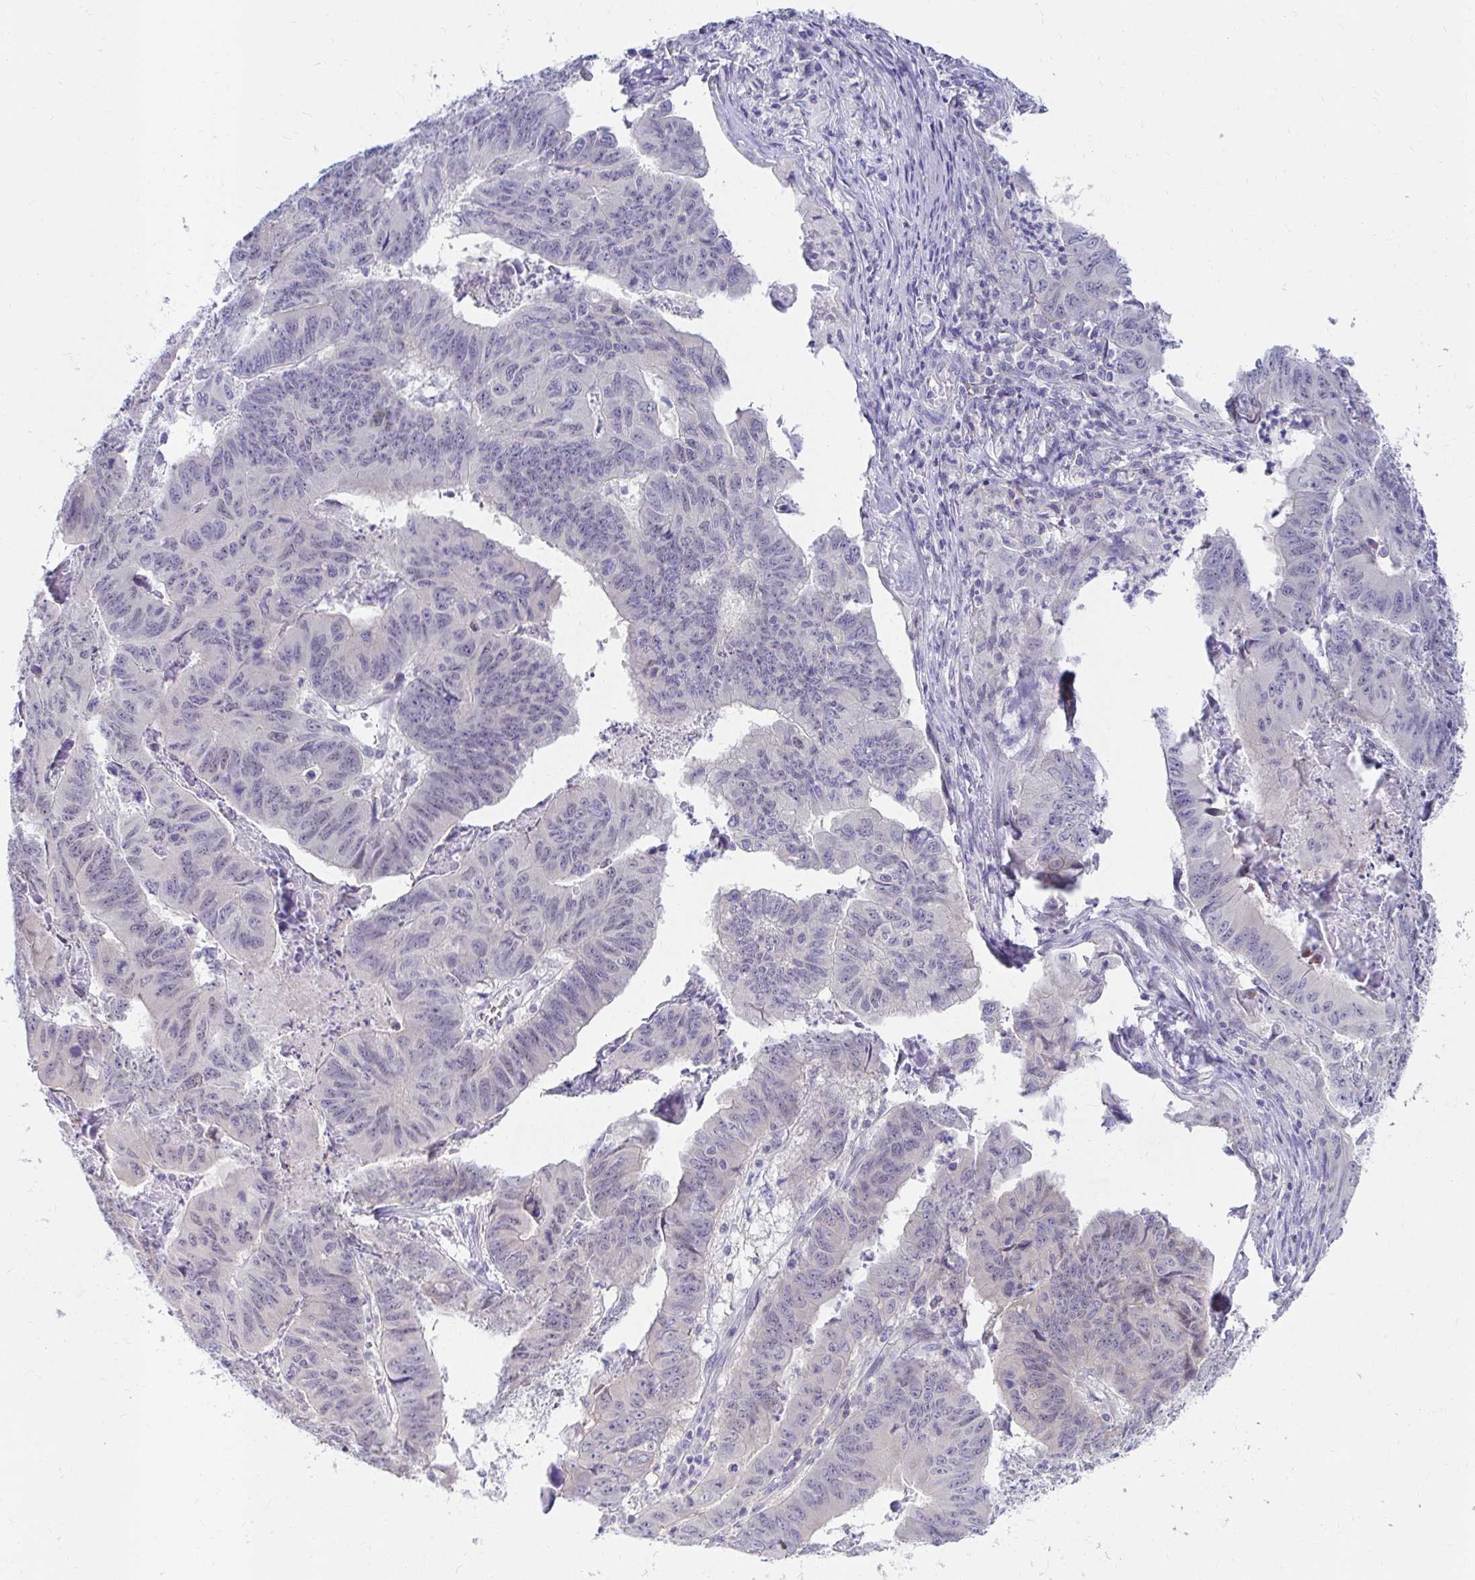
{"staining": {"intensity": "negative", "quantity": "none", "location": "none"}, "tissue": "stomach cancer", "cell_type": "Tumor cells", "image_type": "cancer", "snomed": [{"axis": "morphology", "description": "Adenocarcinoma, NOS"}, {"axis": "topography", "description": "Stomach, lower"}], "caption": "Human stomach cancer (adenocarcinoma) stained for a protein using immunohistochemistry (IHC) reveals no staining in tumor cells.", "gene": "C19orf81", "patient": {"sex": "male", "age": 77}}